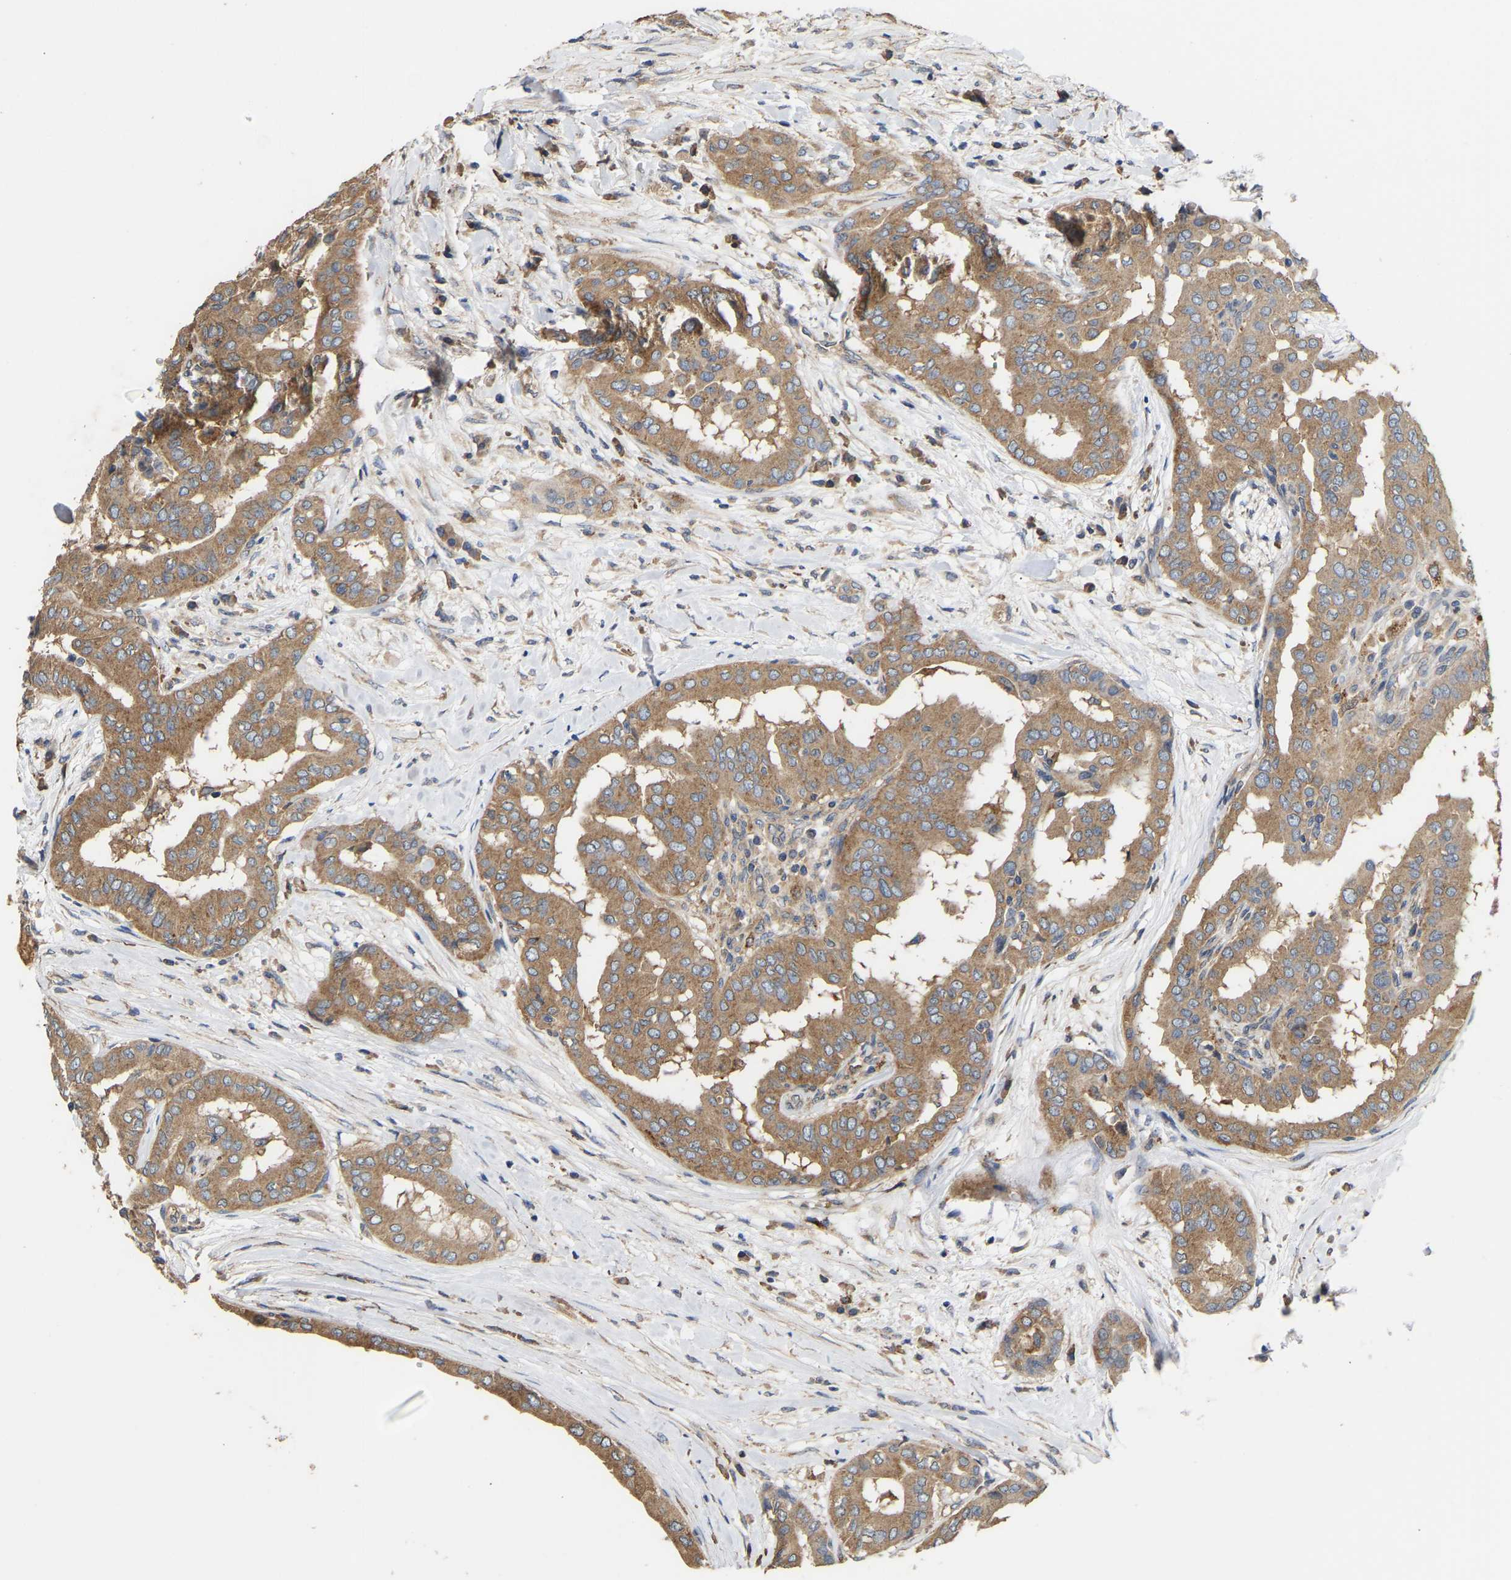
{"staining": {"intensity": "moderate", "quantity": ">75%", "location": "cytoplasmic/membranous"}, "tissue": "thyroid cancer", "cell_type": "Tumor cells", "image_type": "cancer", "snomed": [{"axis": "morphology", "description": "Papillary adenocarcinoma, NOS"}, {"axis": "topography", "description": "Thyroid gland"}], "caption": "A brown stain shows moderate cytoplasmic/membranous expression of a protein in human papillary adenocarcinoma (thyroid) tumor cells.", "gene": "AIMP2", "patient": {"sex": "male", "age": 33}}